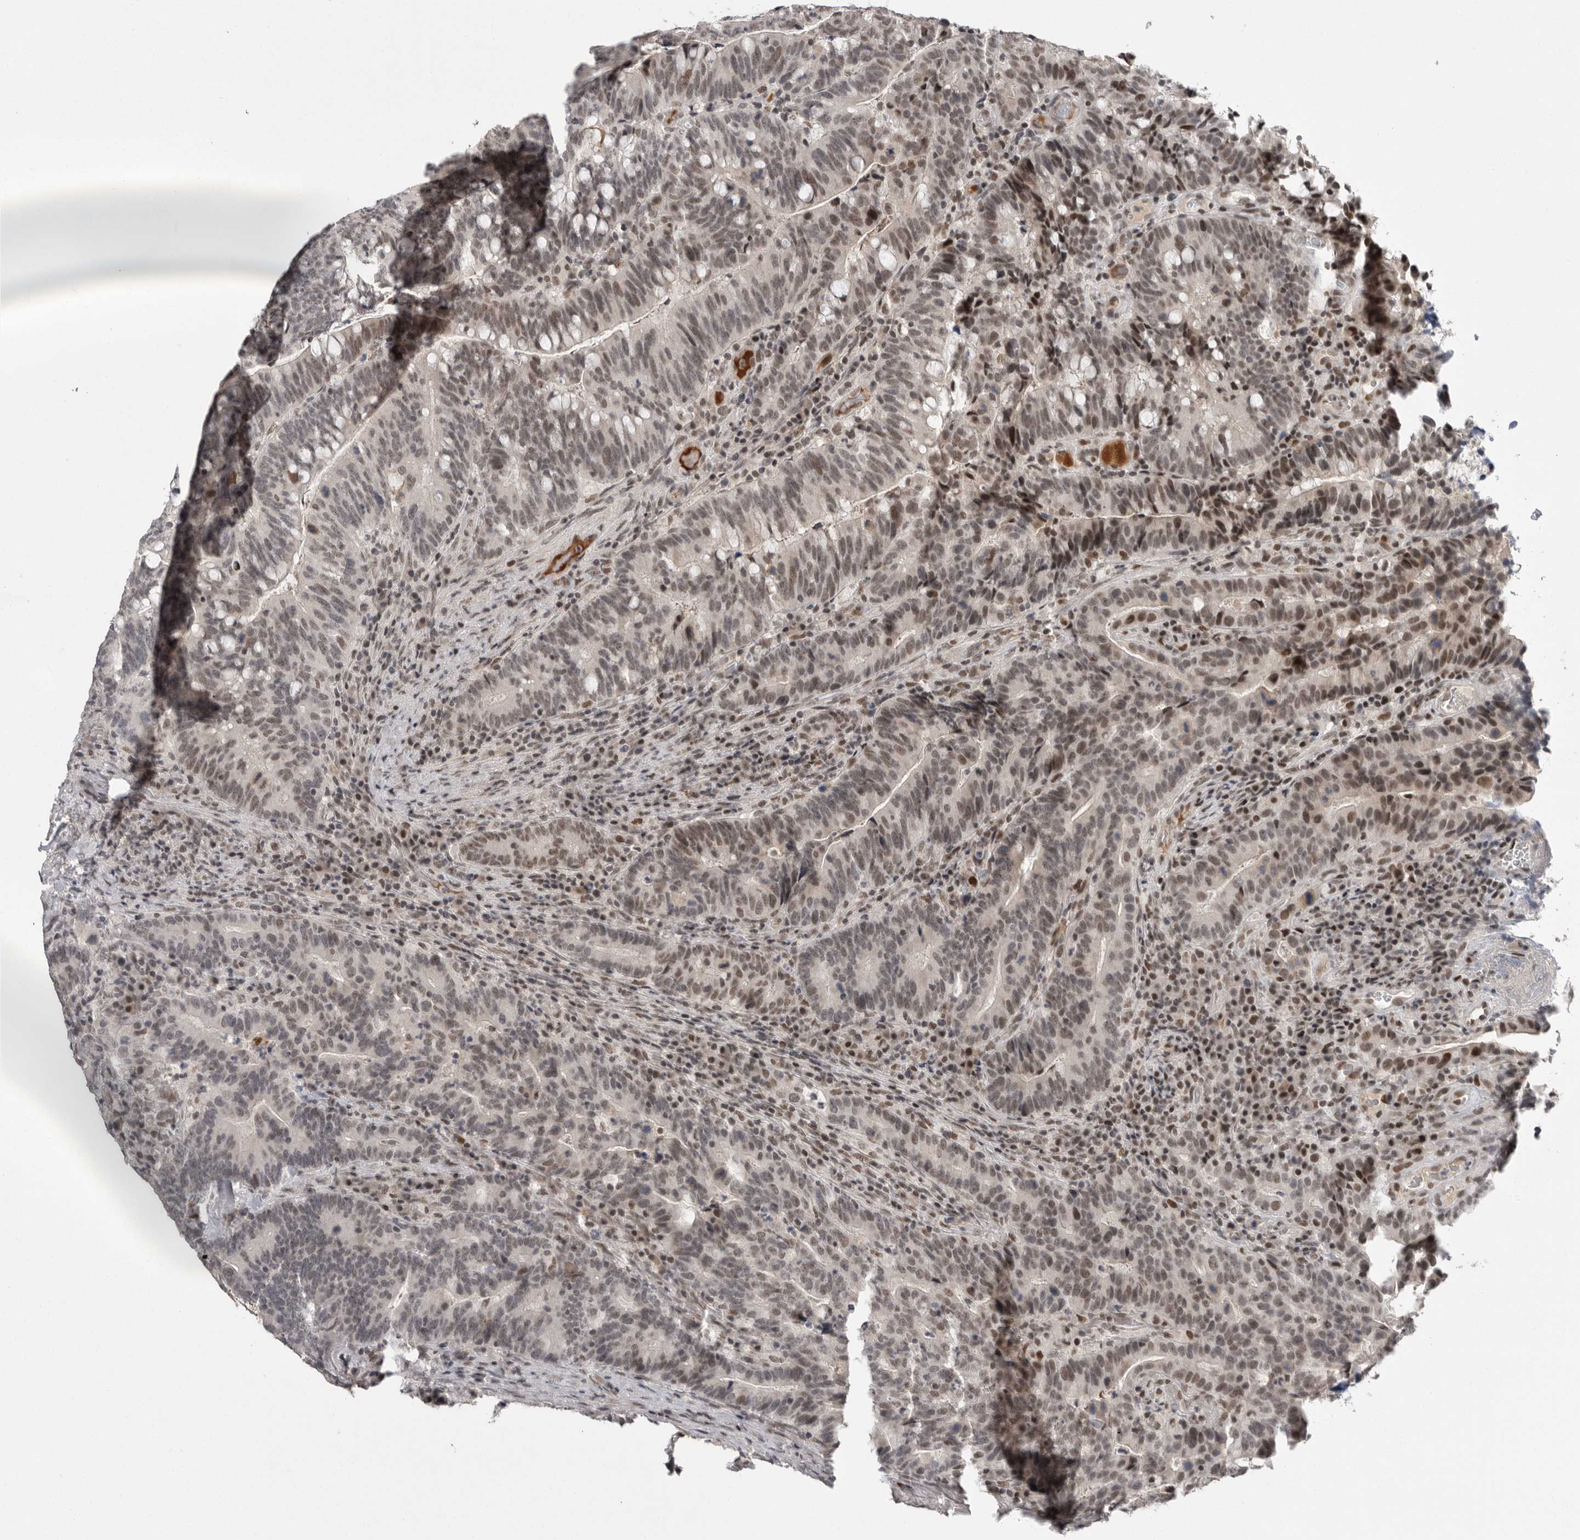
{"staining": {"intensity": "weak", "quantity": ">75%", "location": "nuclear"}, "tissue": "colorectal cancer", "cell_type": "Tumor cells", "image_type": "cancer", "snomed": [{"axis": "morphology", "description": "Adenocarcinoma, NOS"}, {"axis": "topography", "description": "Colon"}], "caption": "Tumor cells display low levels of weak nuclear staining in approximately >75% of cells in colorectal cancer.", "gene": "POU5F1", "patient": {"sex": "female", "age": 66}}